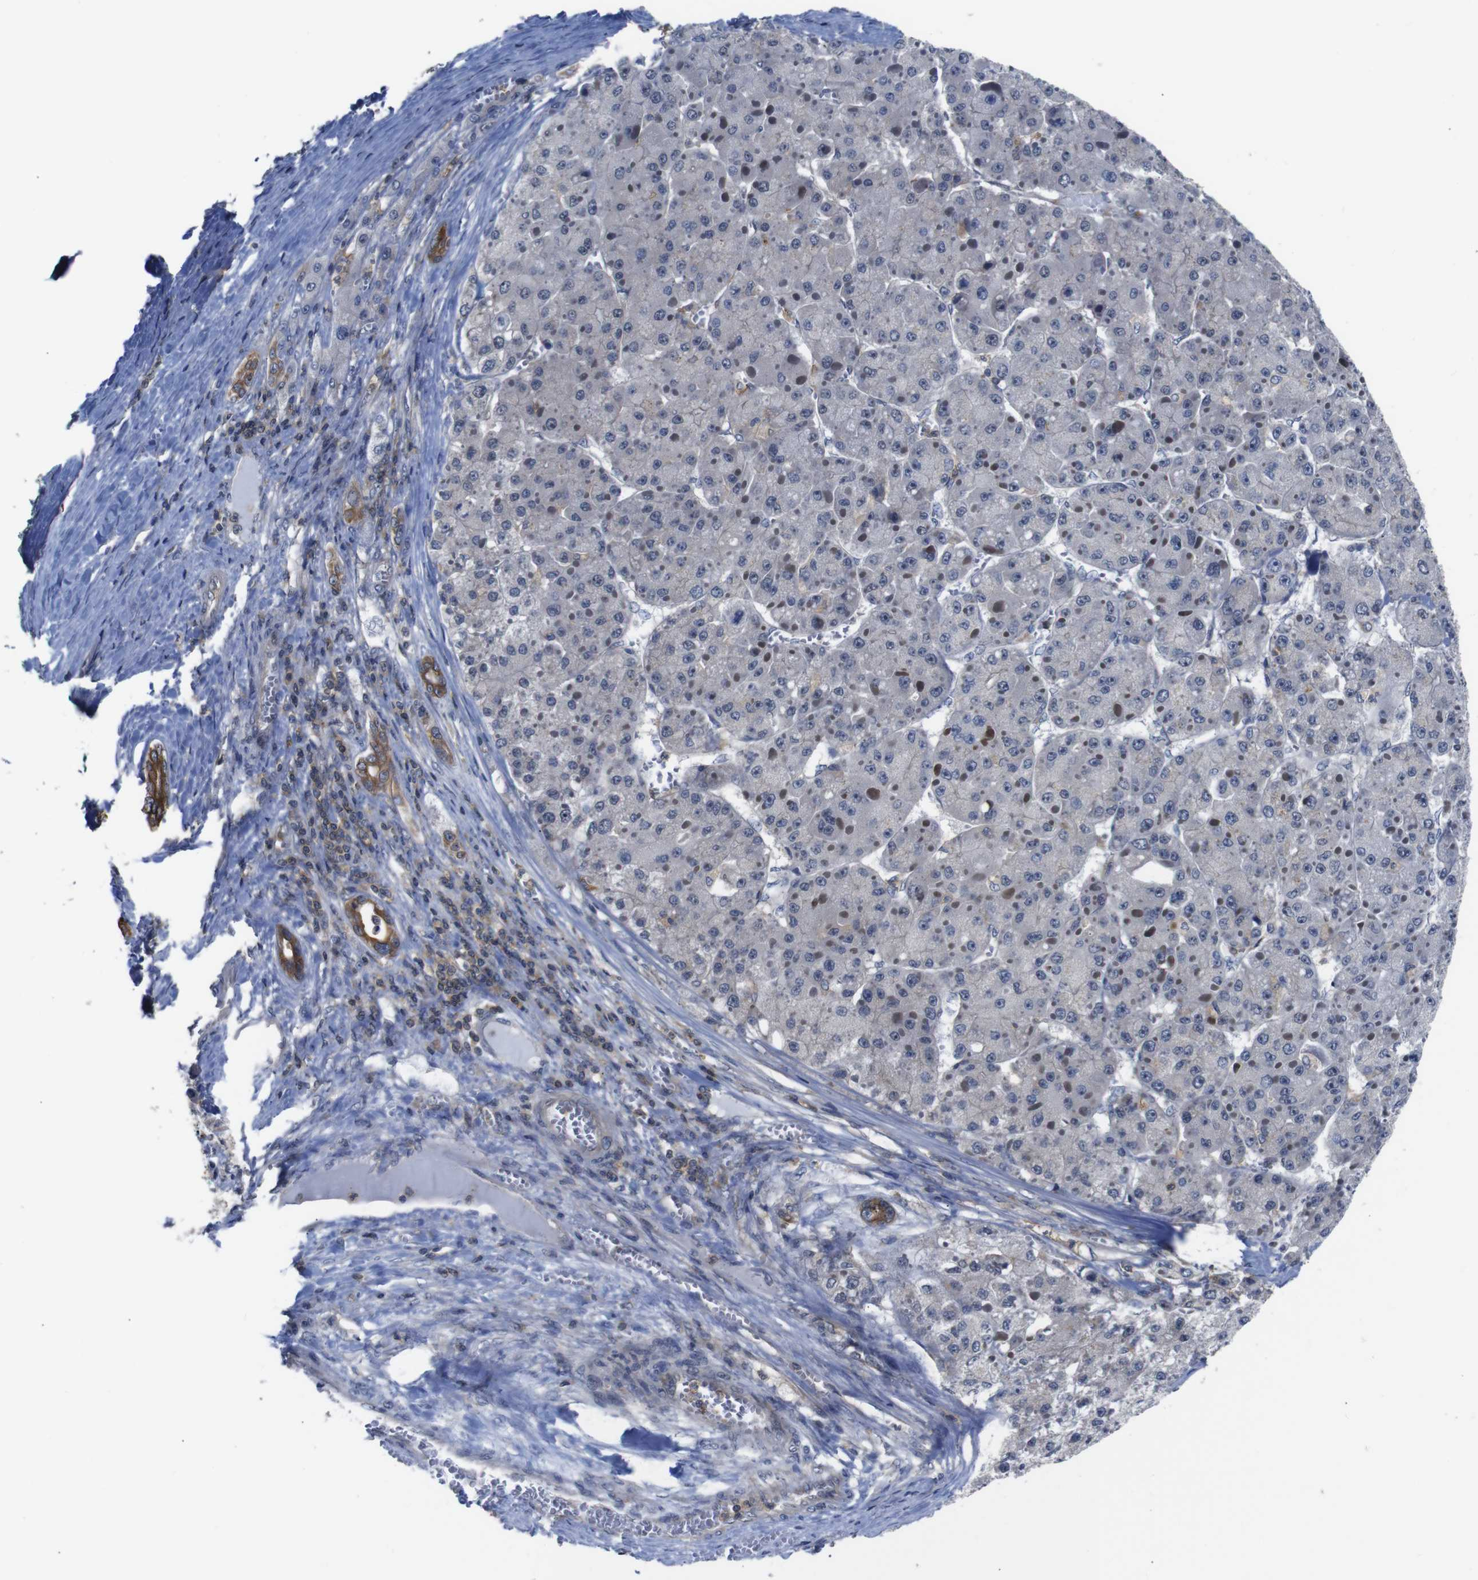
{"staining": {"intensity": "negative", "quantity": "none", "location": "none"}, "tissue": "liver cancer", "cell_type": "Tumor cells", "image_type": "cancer", "snomed": [{"axis": "morphology", "description": "Carcinoma, Hepatocellular, NOS"}, {"axis": "topography", "description": "Liver"}], "caption": "Tumor cells show no significant protein expression in liver cancer (hepatocellular carcinoma).", "gene": "BRWD3", "patient": {"sex": "female", "age": 73}}